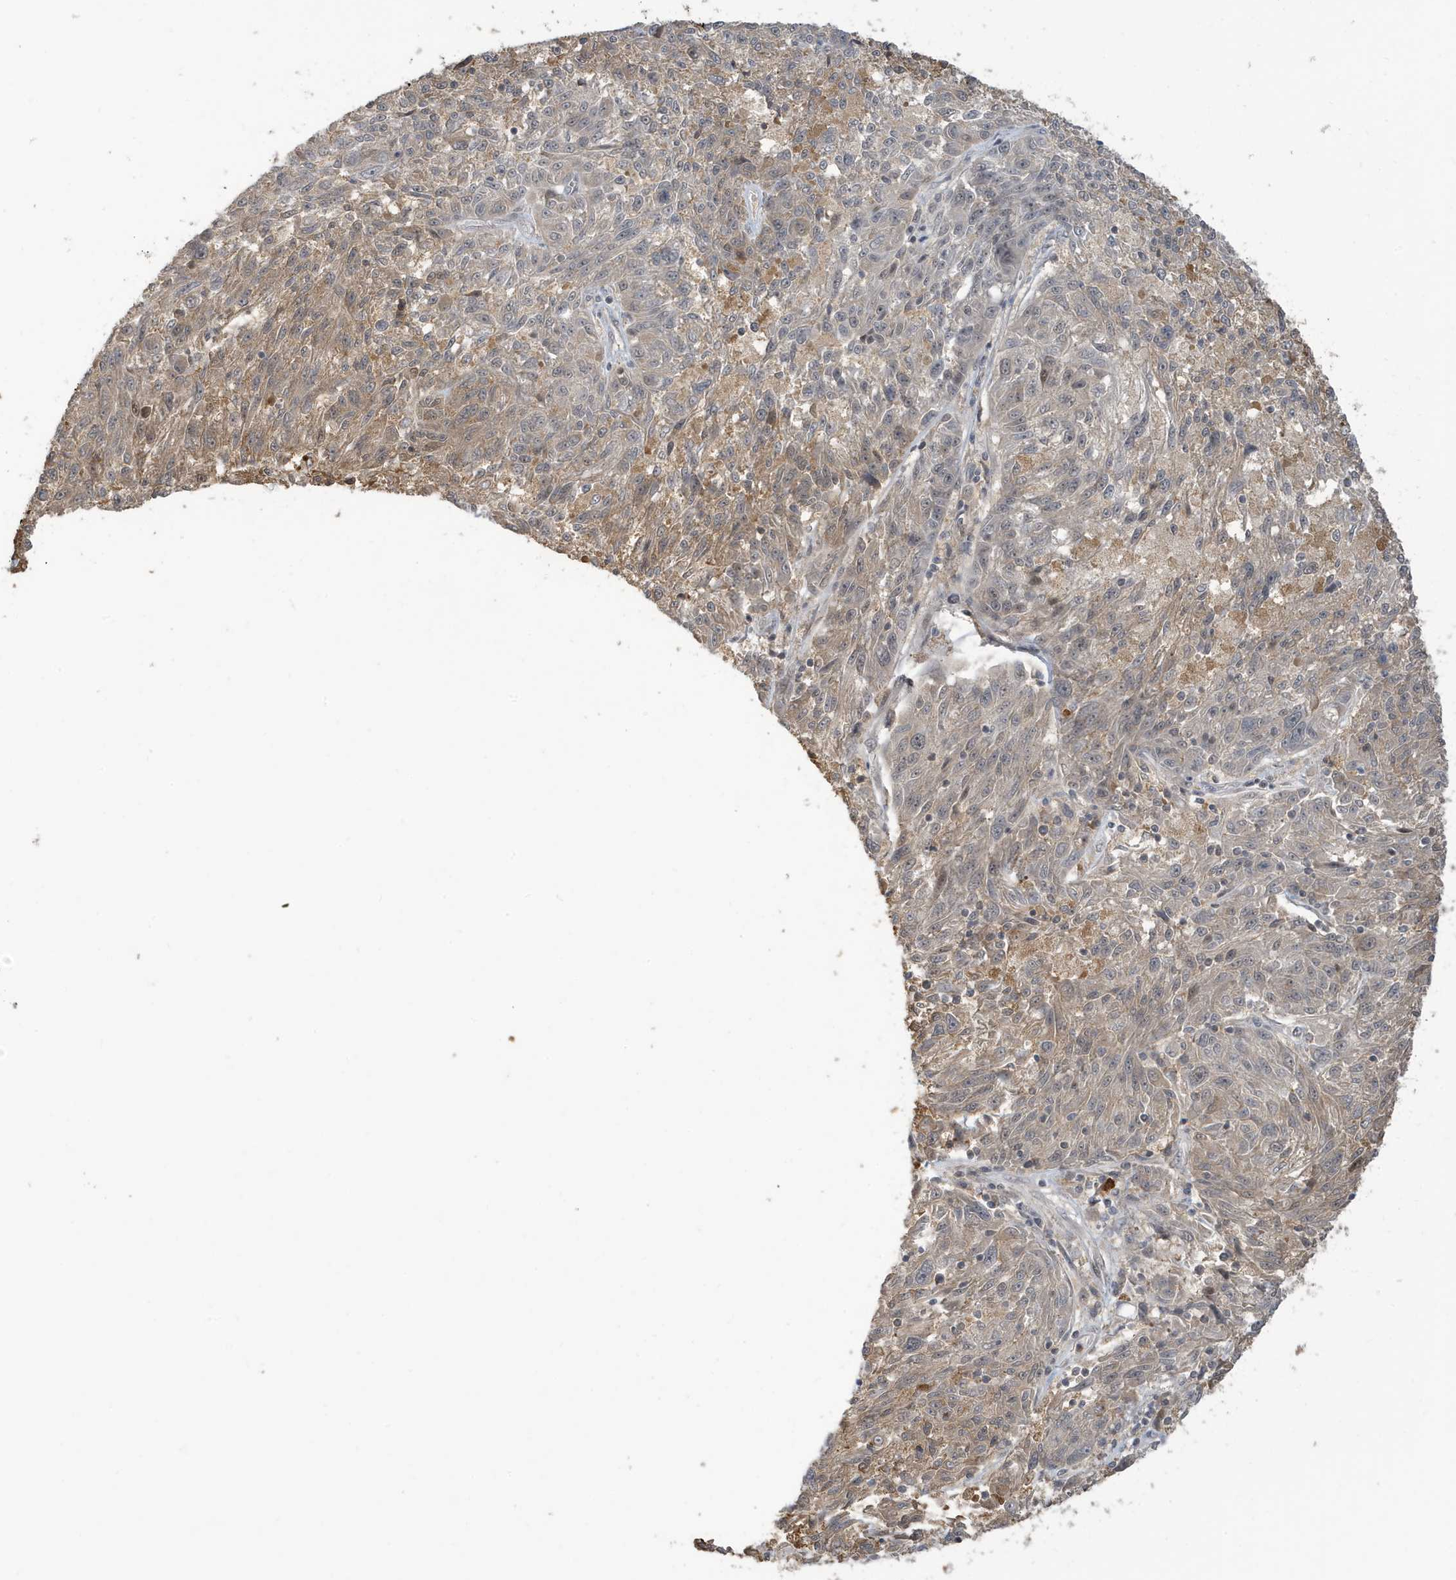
{"staining": {"intensity": "weak", "quantity": ">75%", "location": "cytoplasmic/membranous"}, "tissue": "melanoma", "cell_type": "Tumor cells", "image_type": "cancer", "snomed": [{"axis": "morphology", "description": "Malignant melanoma, NOS"}, {"axis": "topography", "description": "Skin"}], "caption": "A low amount of weak cytoplasmic/membranous positivity is present in approximately >75% of tumor cells in malignant melanoma tissue.", "gene": "PRRT3", "patient": {"sex": "male", "age": 53}}